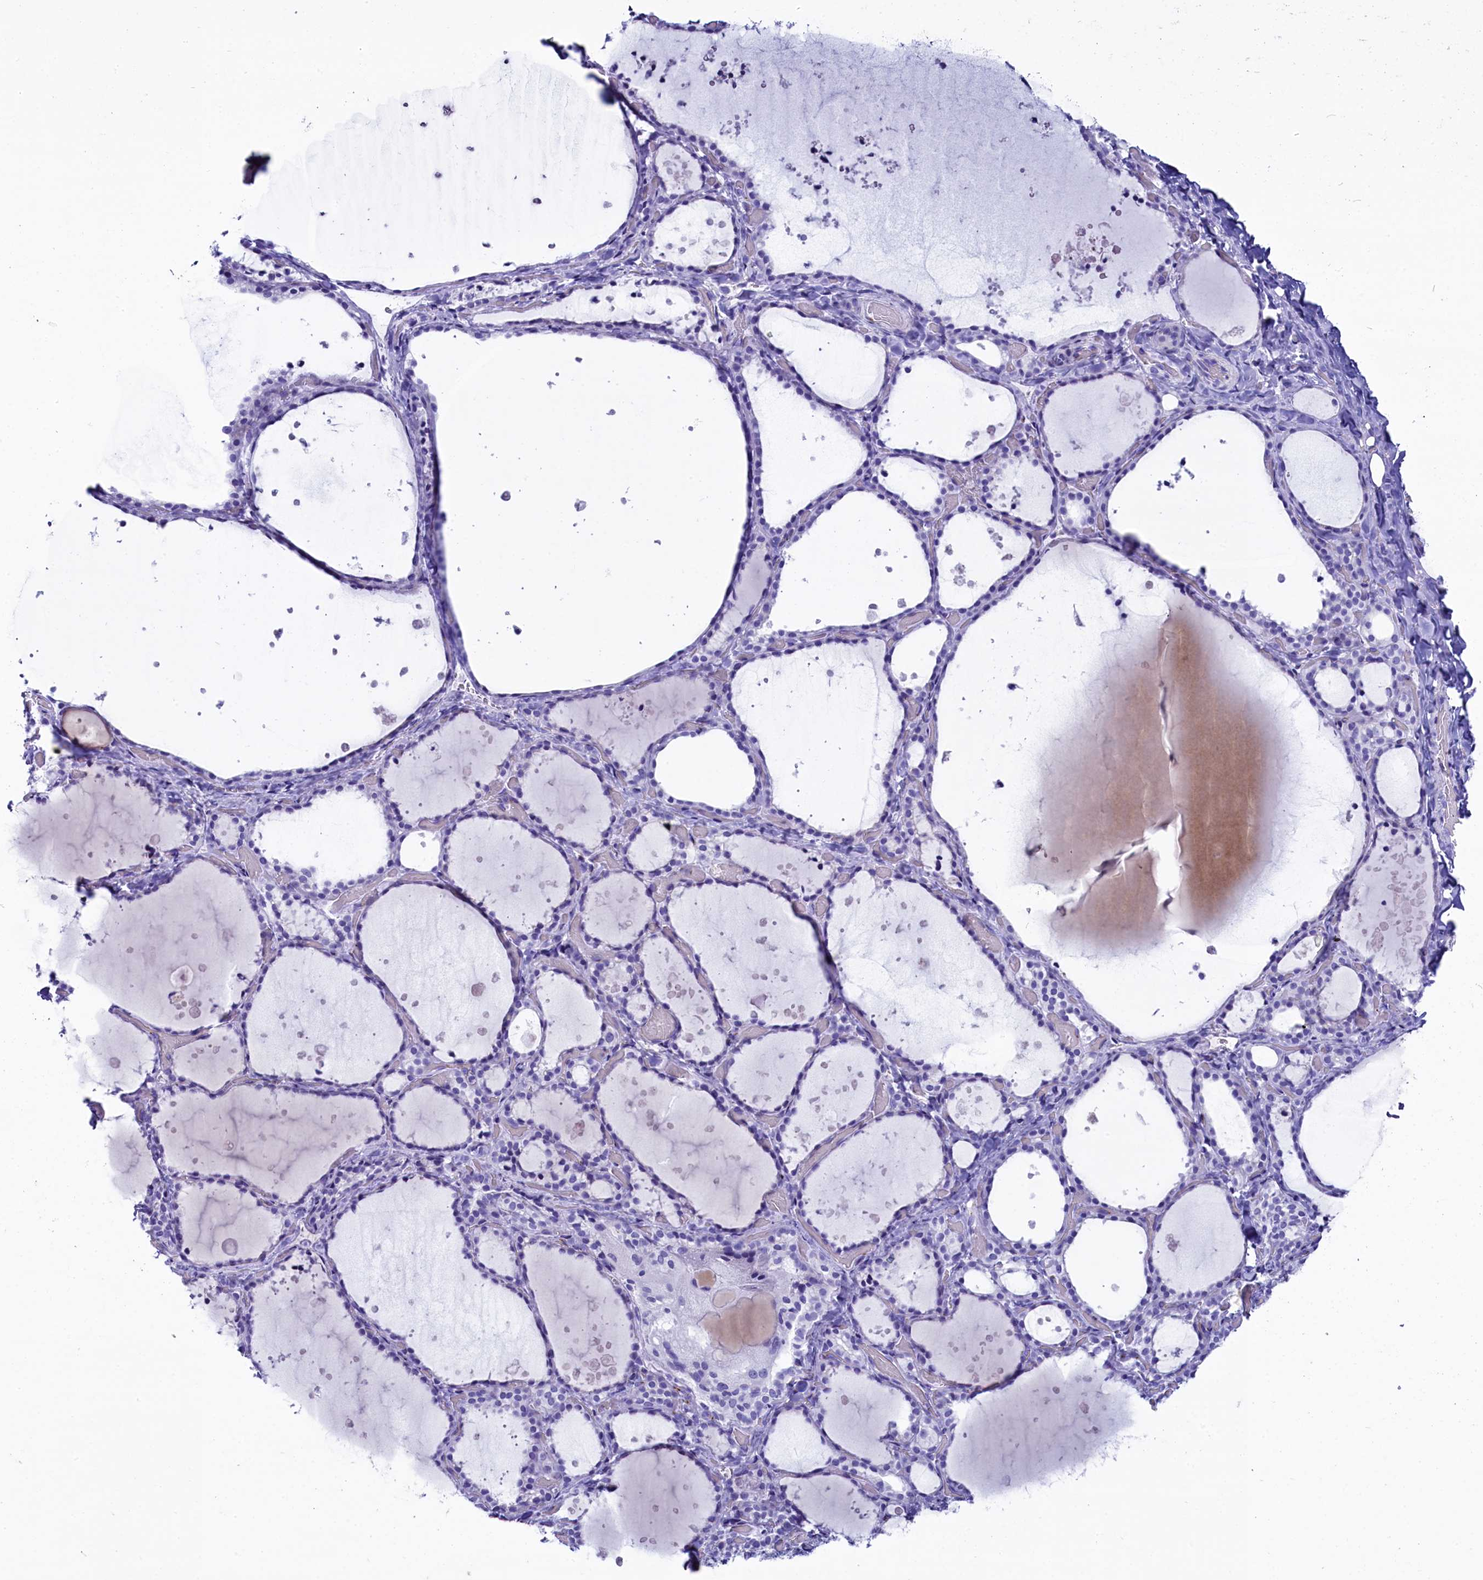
{"staining": {"intensity": "negative", "quantity": "none", "location": "none"}, "tissue": "thyroid gland", "cell_type": "Glandular cells", "image_type": "normal", "snomed": [{"axis": "morphology", "description": "Normal tissue, NOS"}, {"axis": "topography", "description": "Thyroid gland"}], "caption": "Micrograph shows no significant protein expression in glandular cells of unremarkable thyroid gland. (Immunohistochemistry, brightfield microscopy, high magnification).", "gene": "AP3B2", "patient": {"sex": "female", "age": 44}}